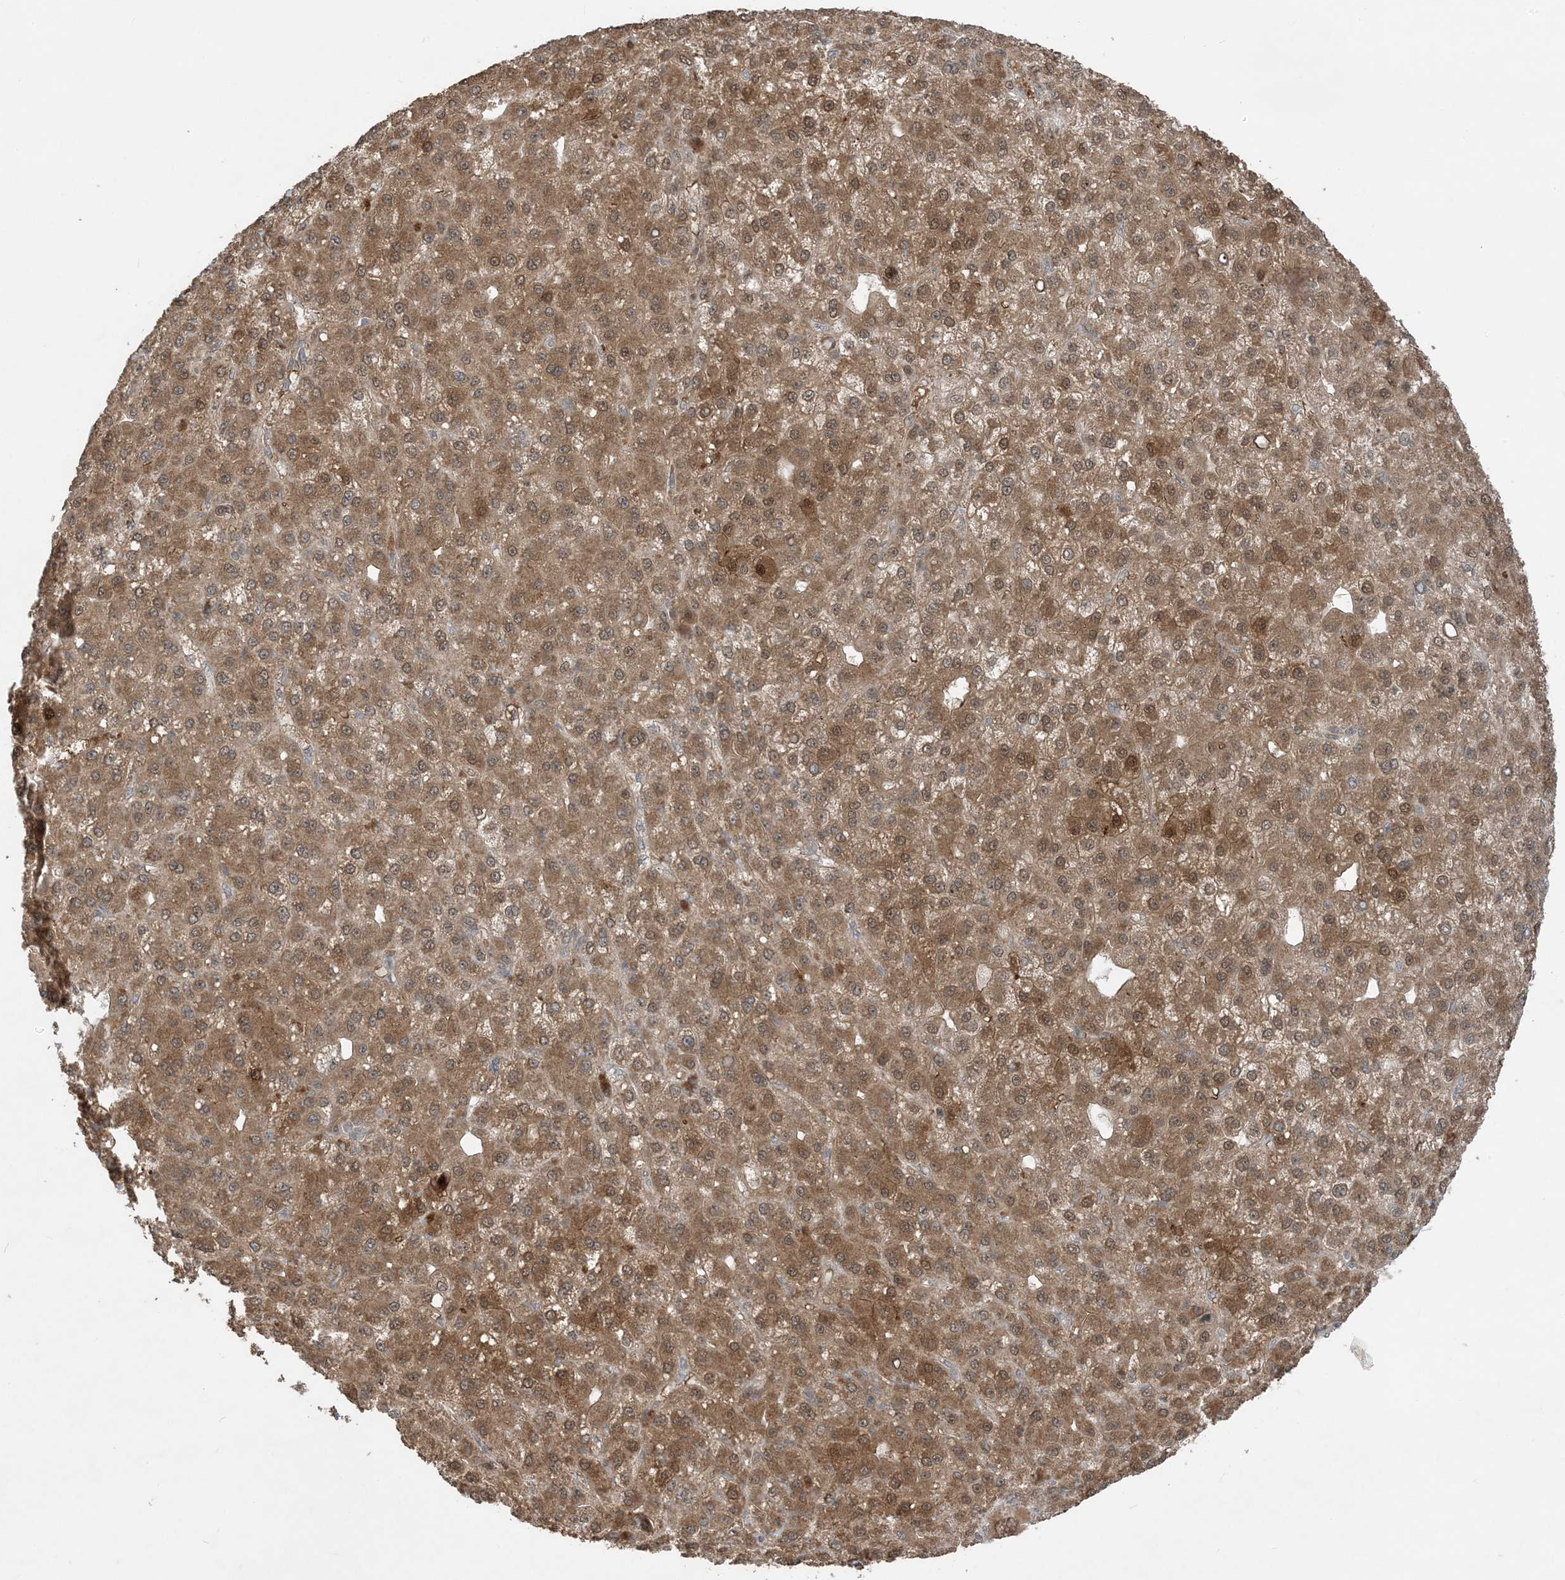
{"staining": {"intensity": "moderate", "quantity": ">75%", "location": "cytoplasmic/membranous,nuclear"}, "tissue": "liver cancer", "cell_type": "Tumor cells", "image_type": "cancer", "snomed": [{"axis": "morphology", "description": "Carcinoma, Hepatocellular, NOS"}, {"axis": "topography", "description": "Liver"}], "caption": "Moderate cytoplasmic/membranous and nuclear protein expression is appreciated in about >75% of tumor cells in liver hepatocellular carcinoma.", "gene": "PUSL1", "patient": {"sex": "male", "age": 67}}